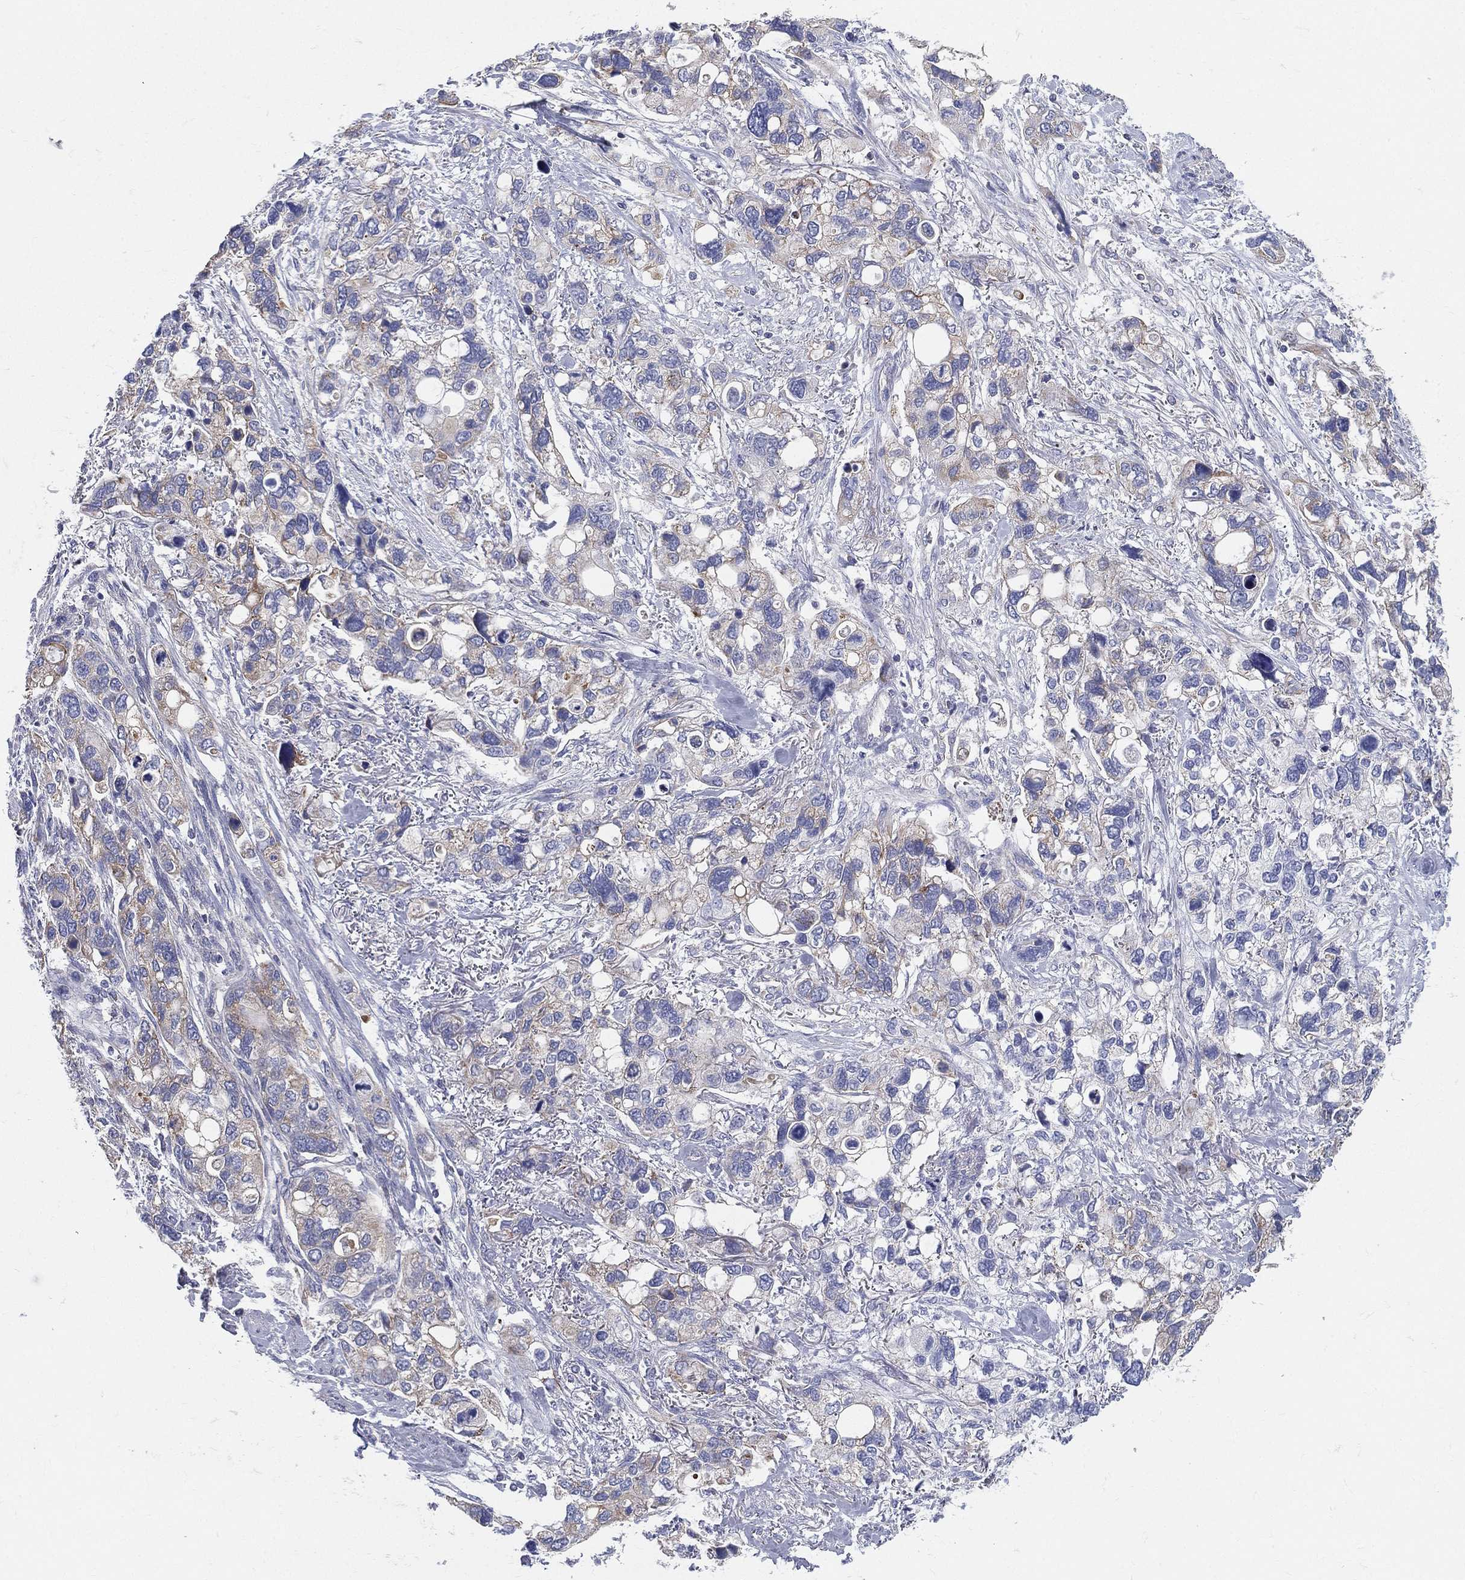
{"staining": {"intensity": "moderate", "quantity": "<25%", "location": "cytoplasmic/membranous"}, "tissue": "stomach cancer", "cell_type": "Tumor cells", "image_type": "cancer", "snomed": [{"axis": "morphology", "description": "Adenocarcinoma, NOS"}, {"axis": "topography", "description": "Stomach, upper"}], "caption": "Tumor cells display low levels of moderate cytoplasmic/membranous positivity in about <25% of cells in human stomach cancer.", "gene": "PWWP3A", "patient": {"sex": "female", "age": 81}}